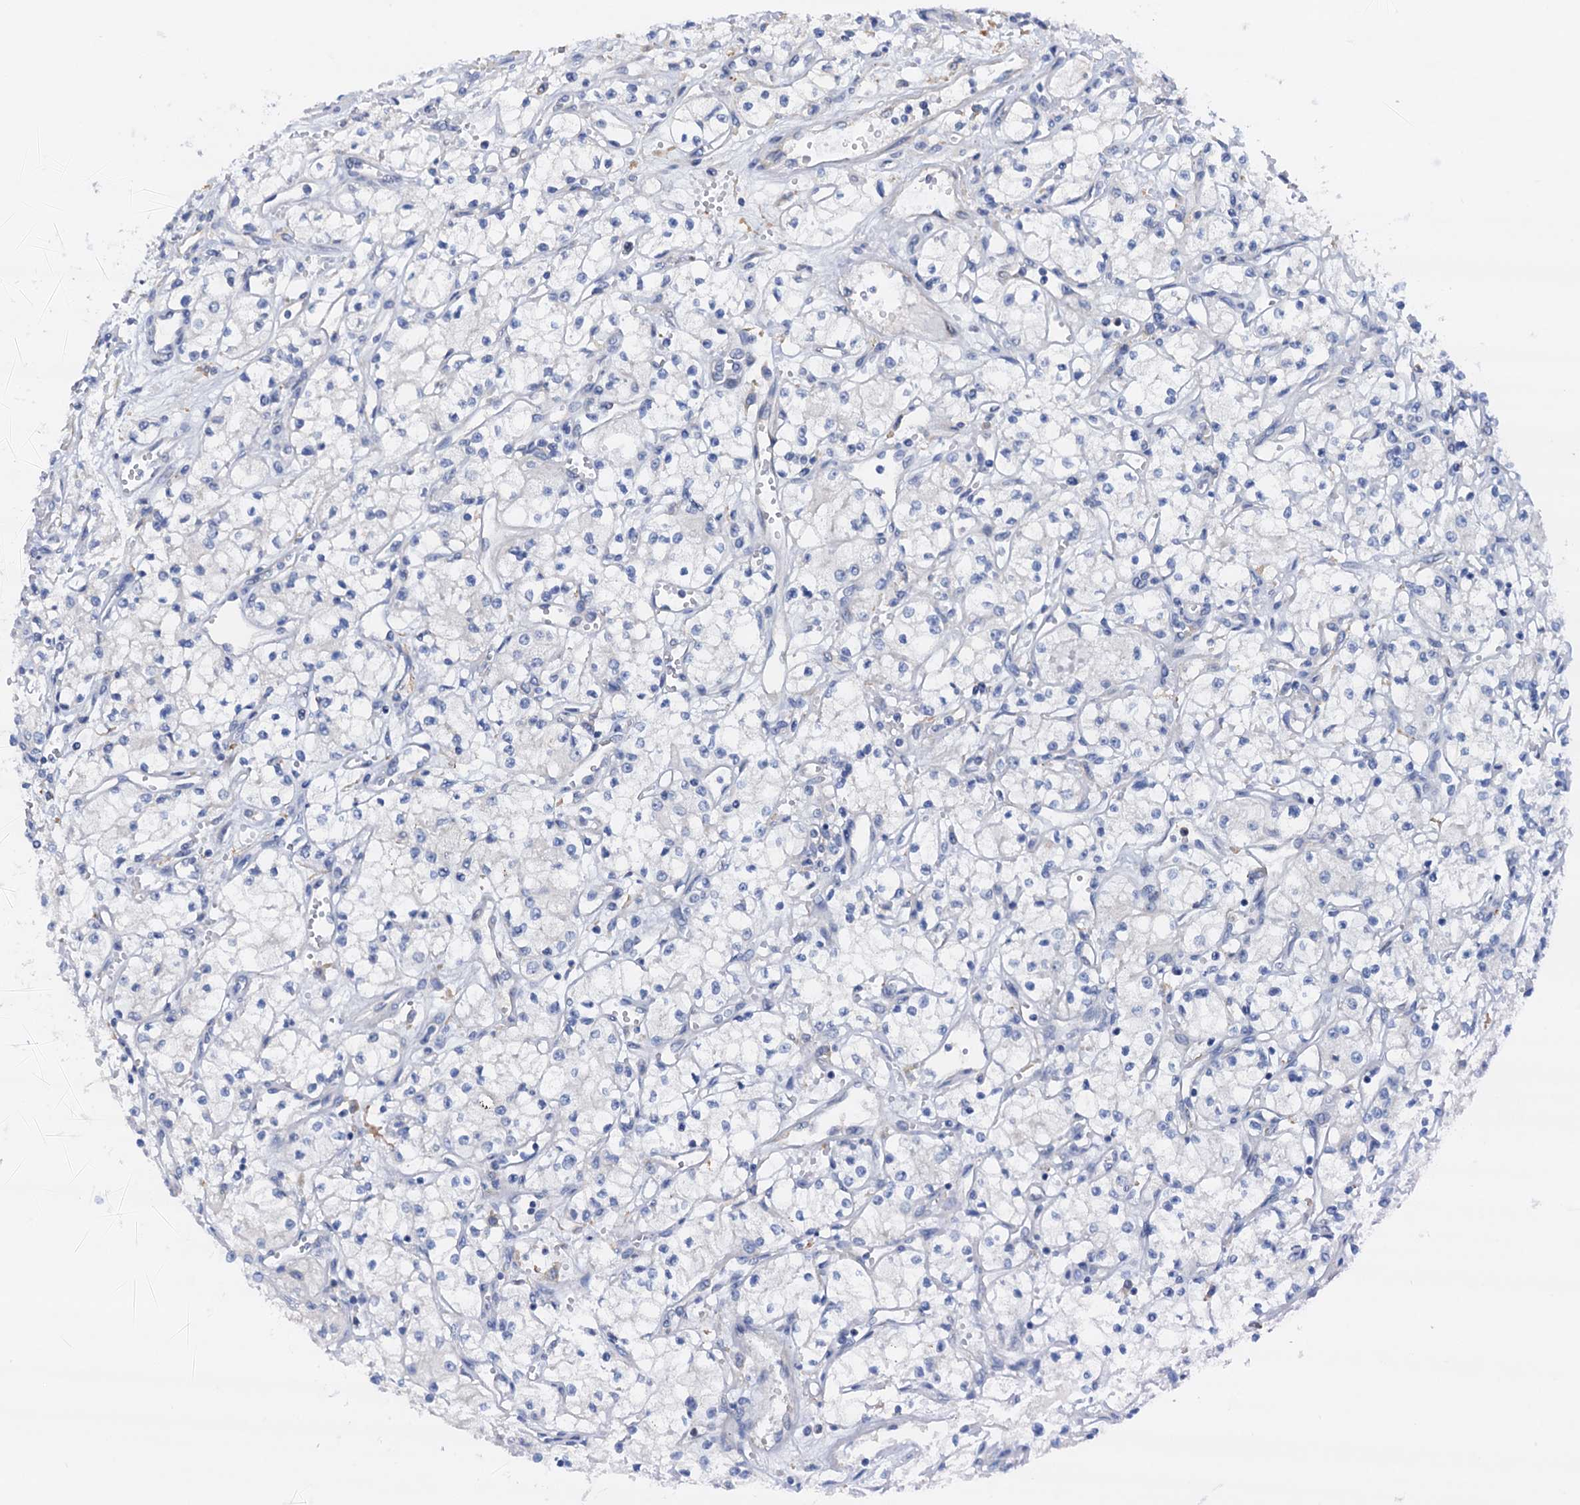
{"staining": {"intensity": "negative", "quantity": "none", "location": "none"}, "tissue": "renal cancer", "cell_type": "Tumor cells", "image_type": "cancer", "snomed": [{"axis": "morphology", "description": "Adenocarcinoma, NOS"}, {"axis": "topography", "description": "Kidney"}], "caption": "Tumor cells show no significant protein staining in renal cancer (adenocarcinoma).", "gene": "RASSF9", "patient": {"sex": "male", "age": 59}}